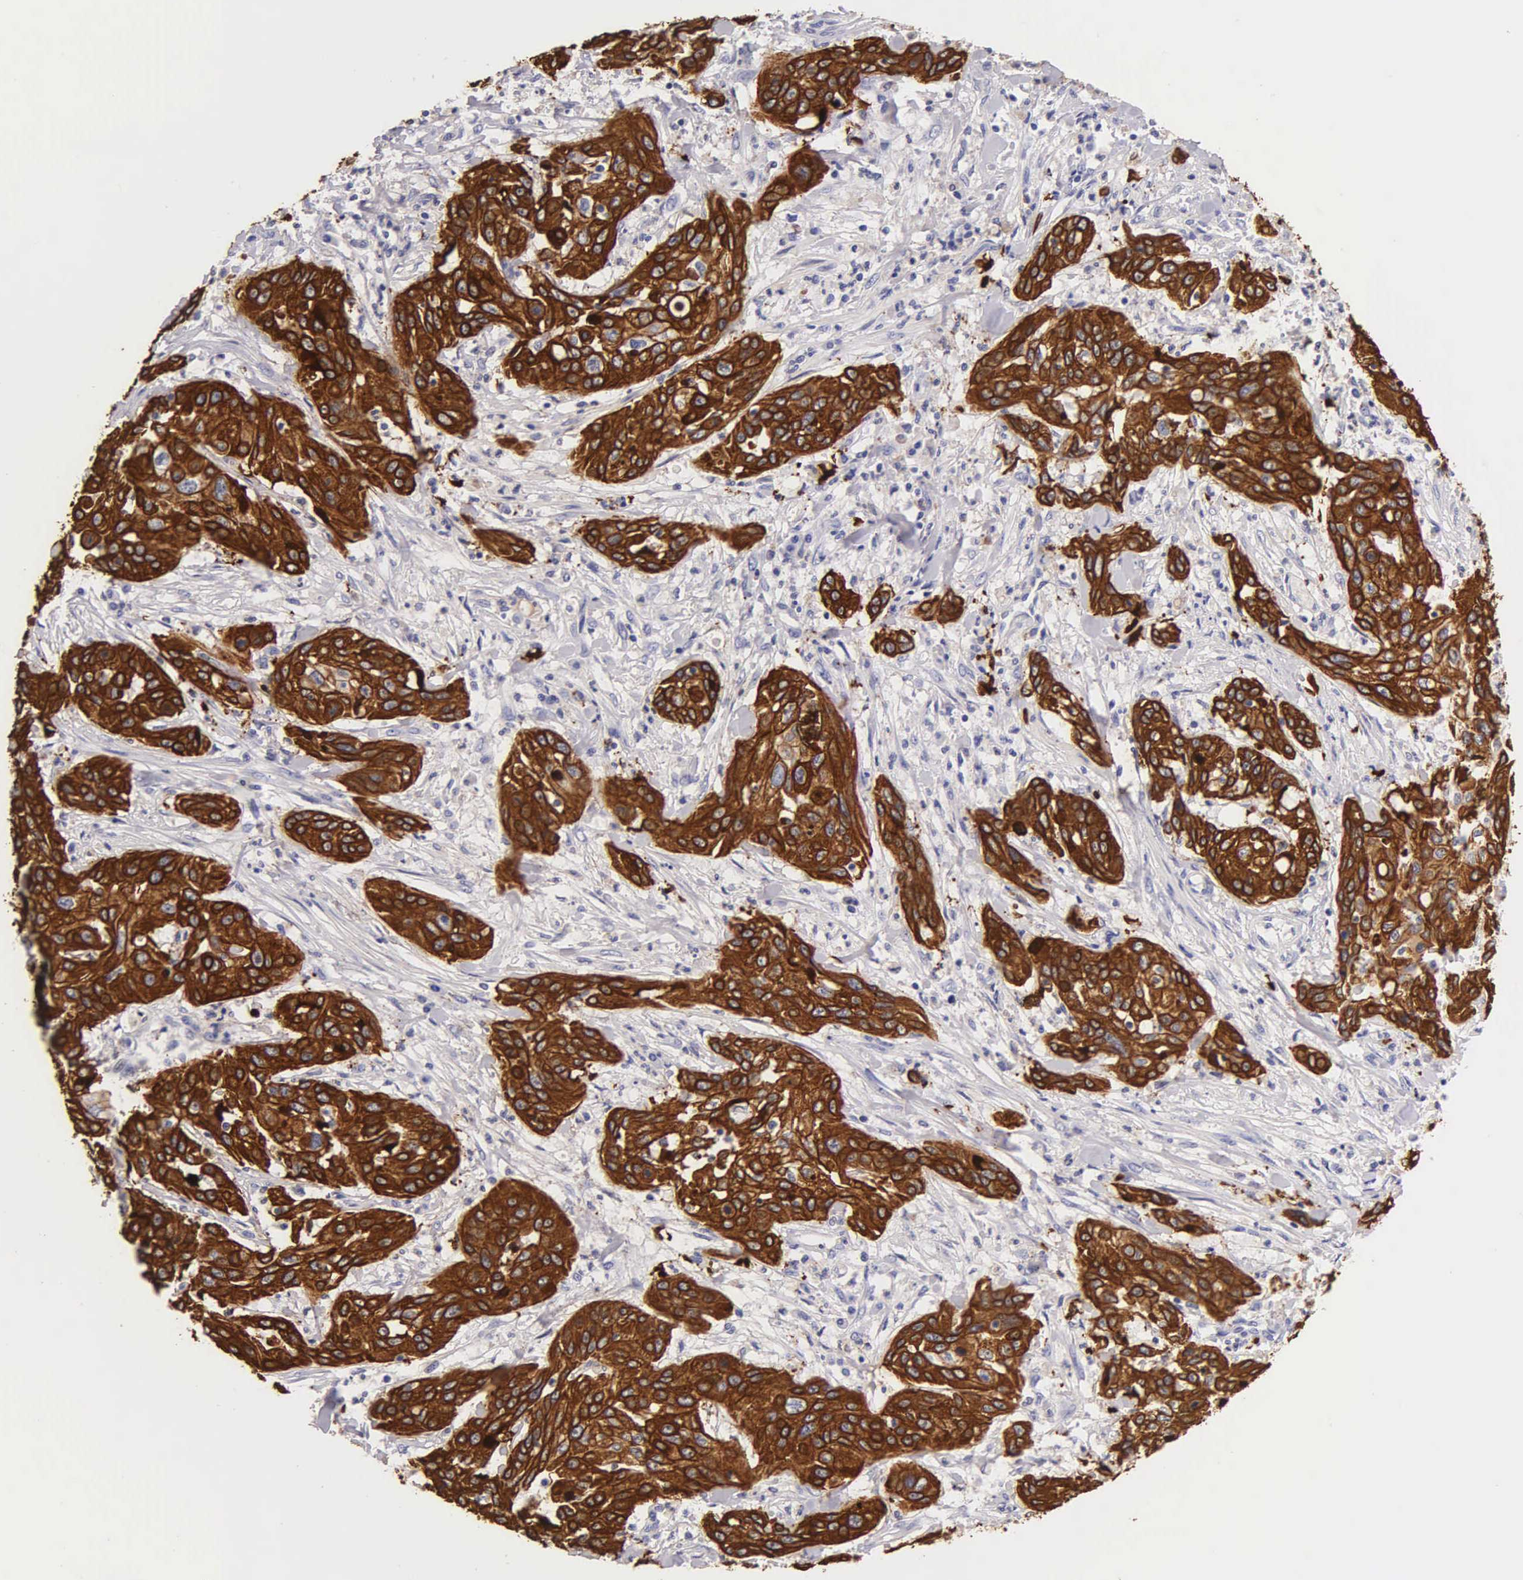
{"staining": {"intensity": "strong", "quantity": ">75%", "location": "cytoplasmic/membranous"}, "tissue": "cervical cancer", "cell_type": "Tumor cells", "image_type": "cancer", "snomed": [{"axis": "morphology", "description": "Squamous cell carcinoma, NOS"}, {"axis": "topography", "description": "Cervix"}], "caption": "The image reveals immunohistochemical staining of squamous cell carcinoma (cervical). There is strong cytoplasmic/membranous positivity is identified in approximately >75% of tumor cells. (DAB = brown stain, brightfield microscopy at high magnification).", "gene": "KRT17", "patient": {"sex": "female", "age": 41}}